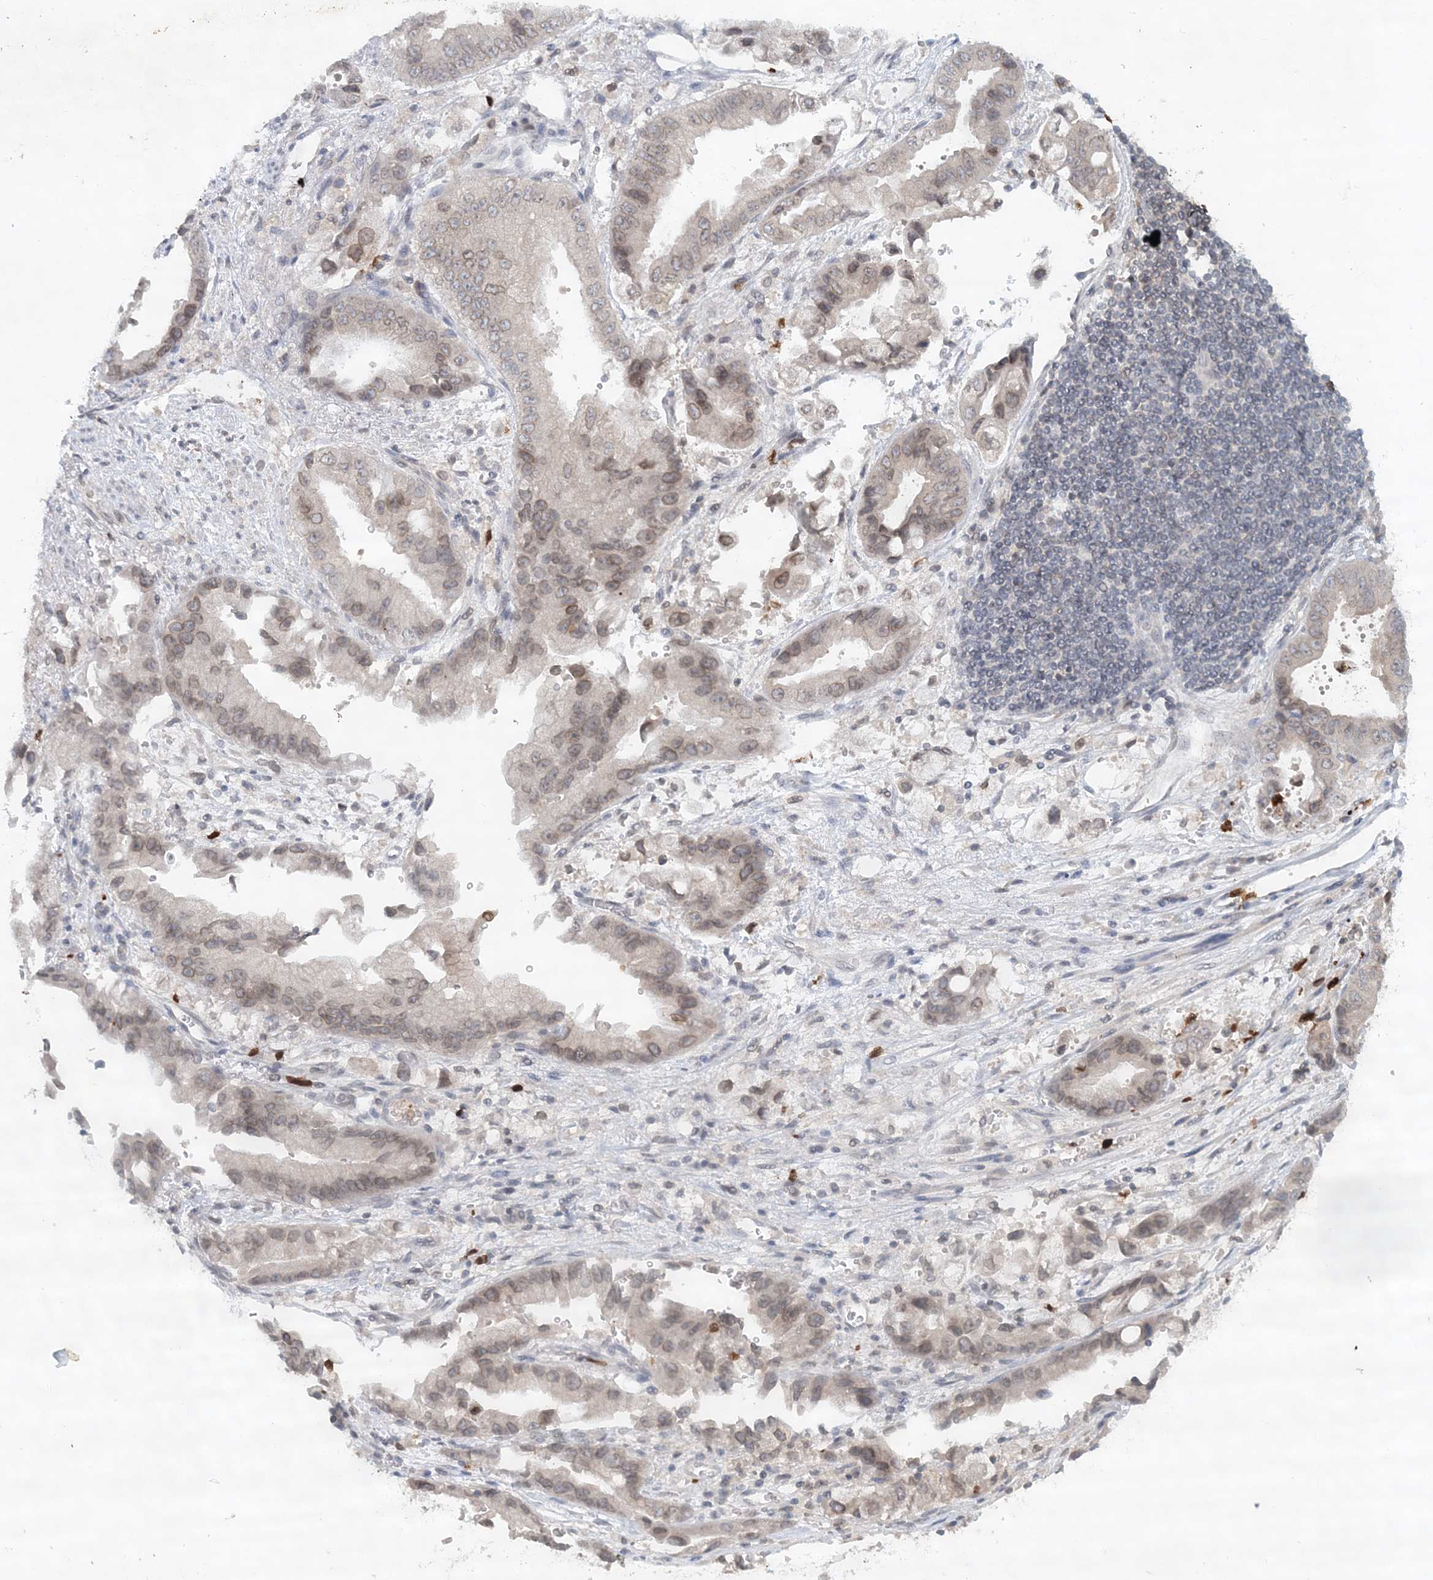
{"staining": {"intensity": "weak", "quantity": "<25%", "location": "cytoplasmic/membranous,nuclear"}, "tissue": "stomach cancer", "cell_type": "Tumor cells", "image_type": "cancer", "snomed": [{"axis": "morphology", "description": "Adenocarcinoma, NOS"}, {"axis": "topography", "description": "Stomach"}], "caption": "Stomach cancer stained for a protein using immunohistochemistry demonstrates no staining tumor cells.", "gene": "NUP54", "patient": {"sex": "male", "age": 62}}